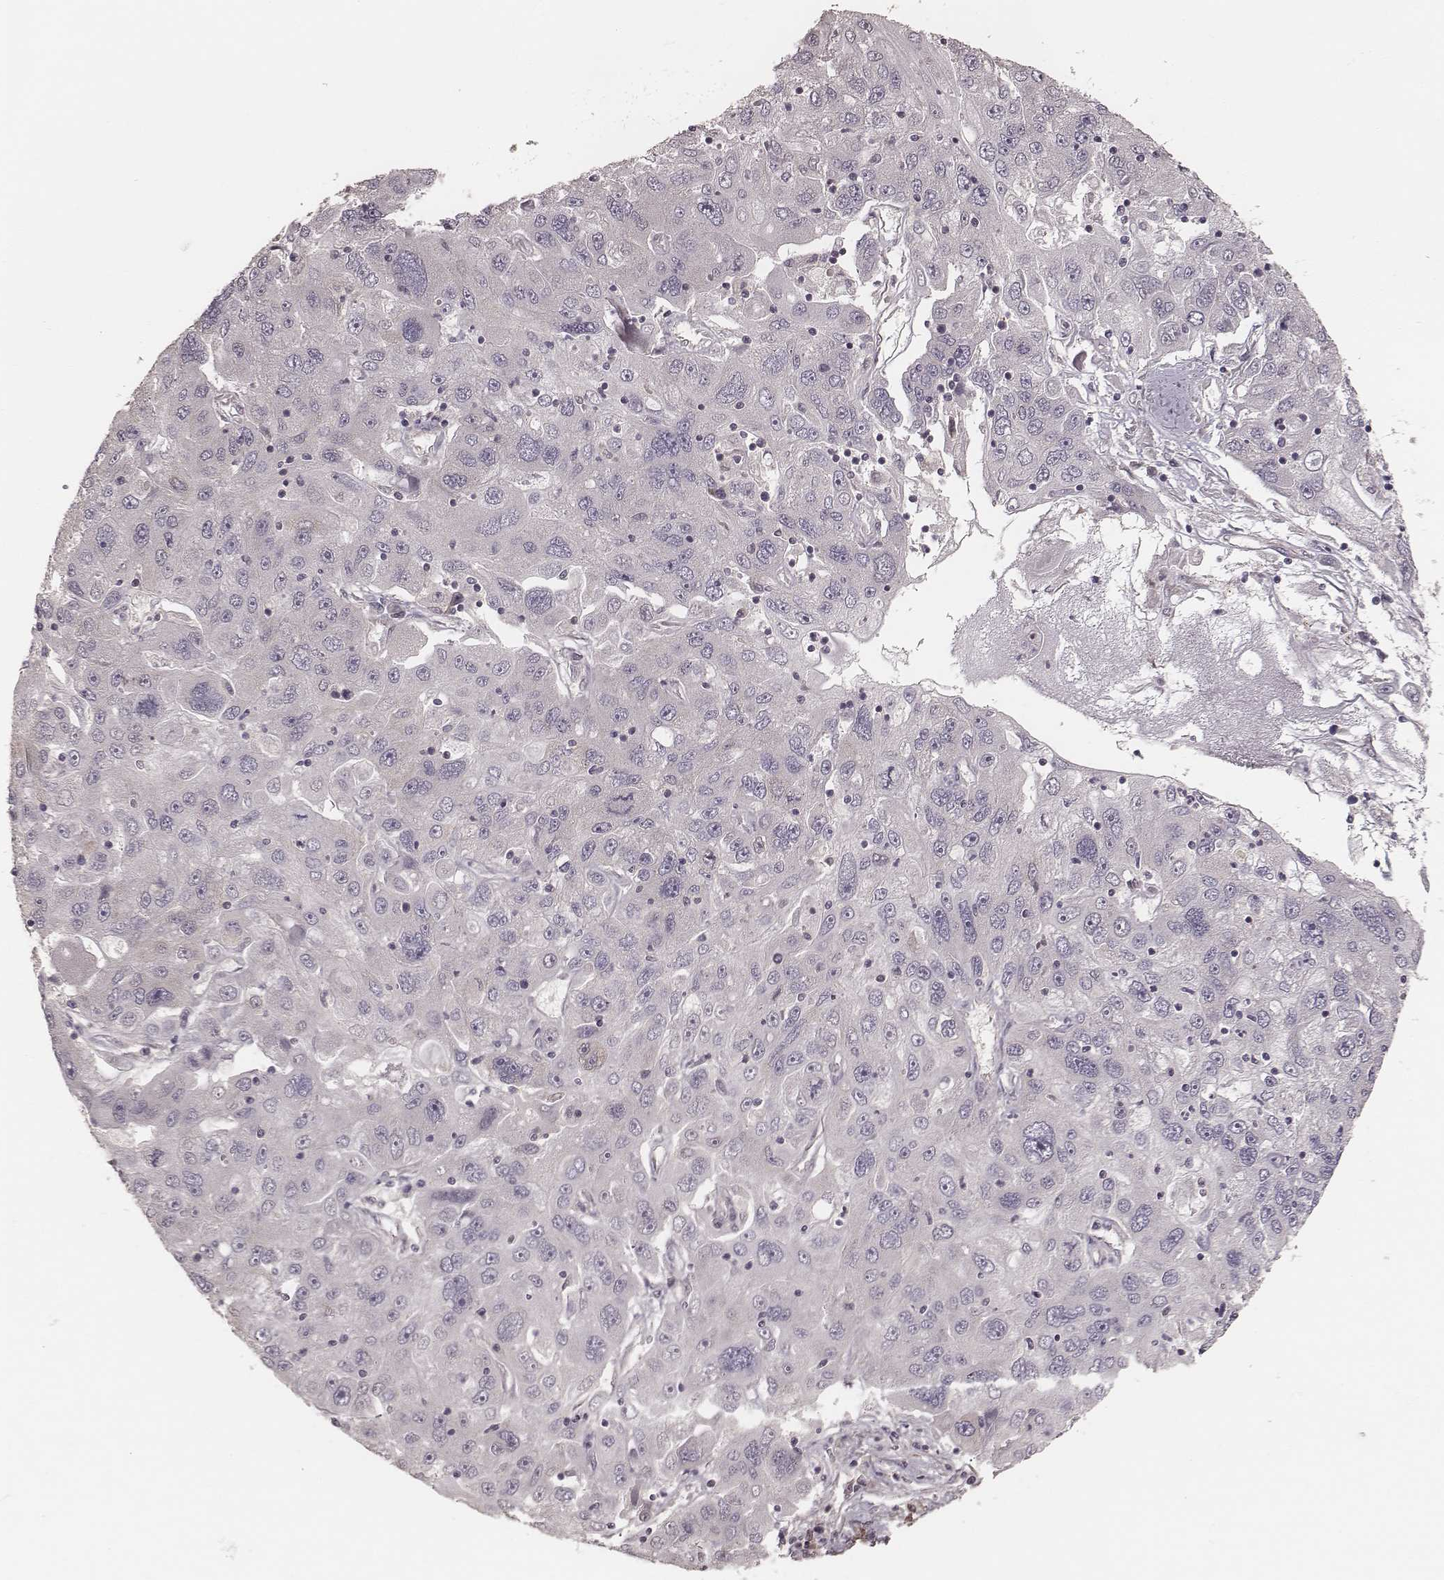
{"staining": {"intensity": "negative", "quantity": "none", "location": "none"}, "tissue": "stomach cancer", "cell_type": "Tumor cells", "image_type": "cancer", "snomed": [{"axis": "morphology", "description": "Adenocarcinoma, NOS"}, {"axis": "topography", "description": "Stomach"}], "caption": "Stomach adenocarcinoma was stained to show a protein in brown. There is no significant positivity in tumor cells.", "gene": "CARS1", "patient": {"sex": "male", "age": 56}}